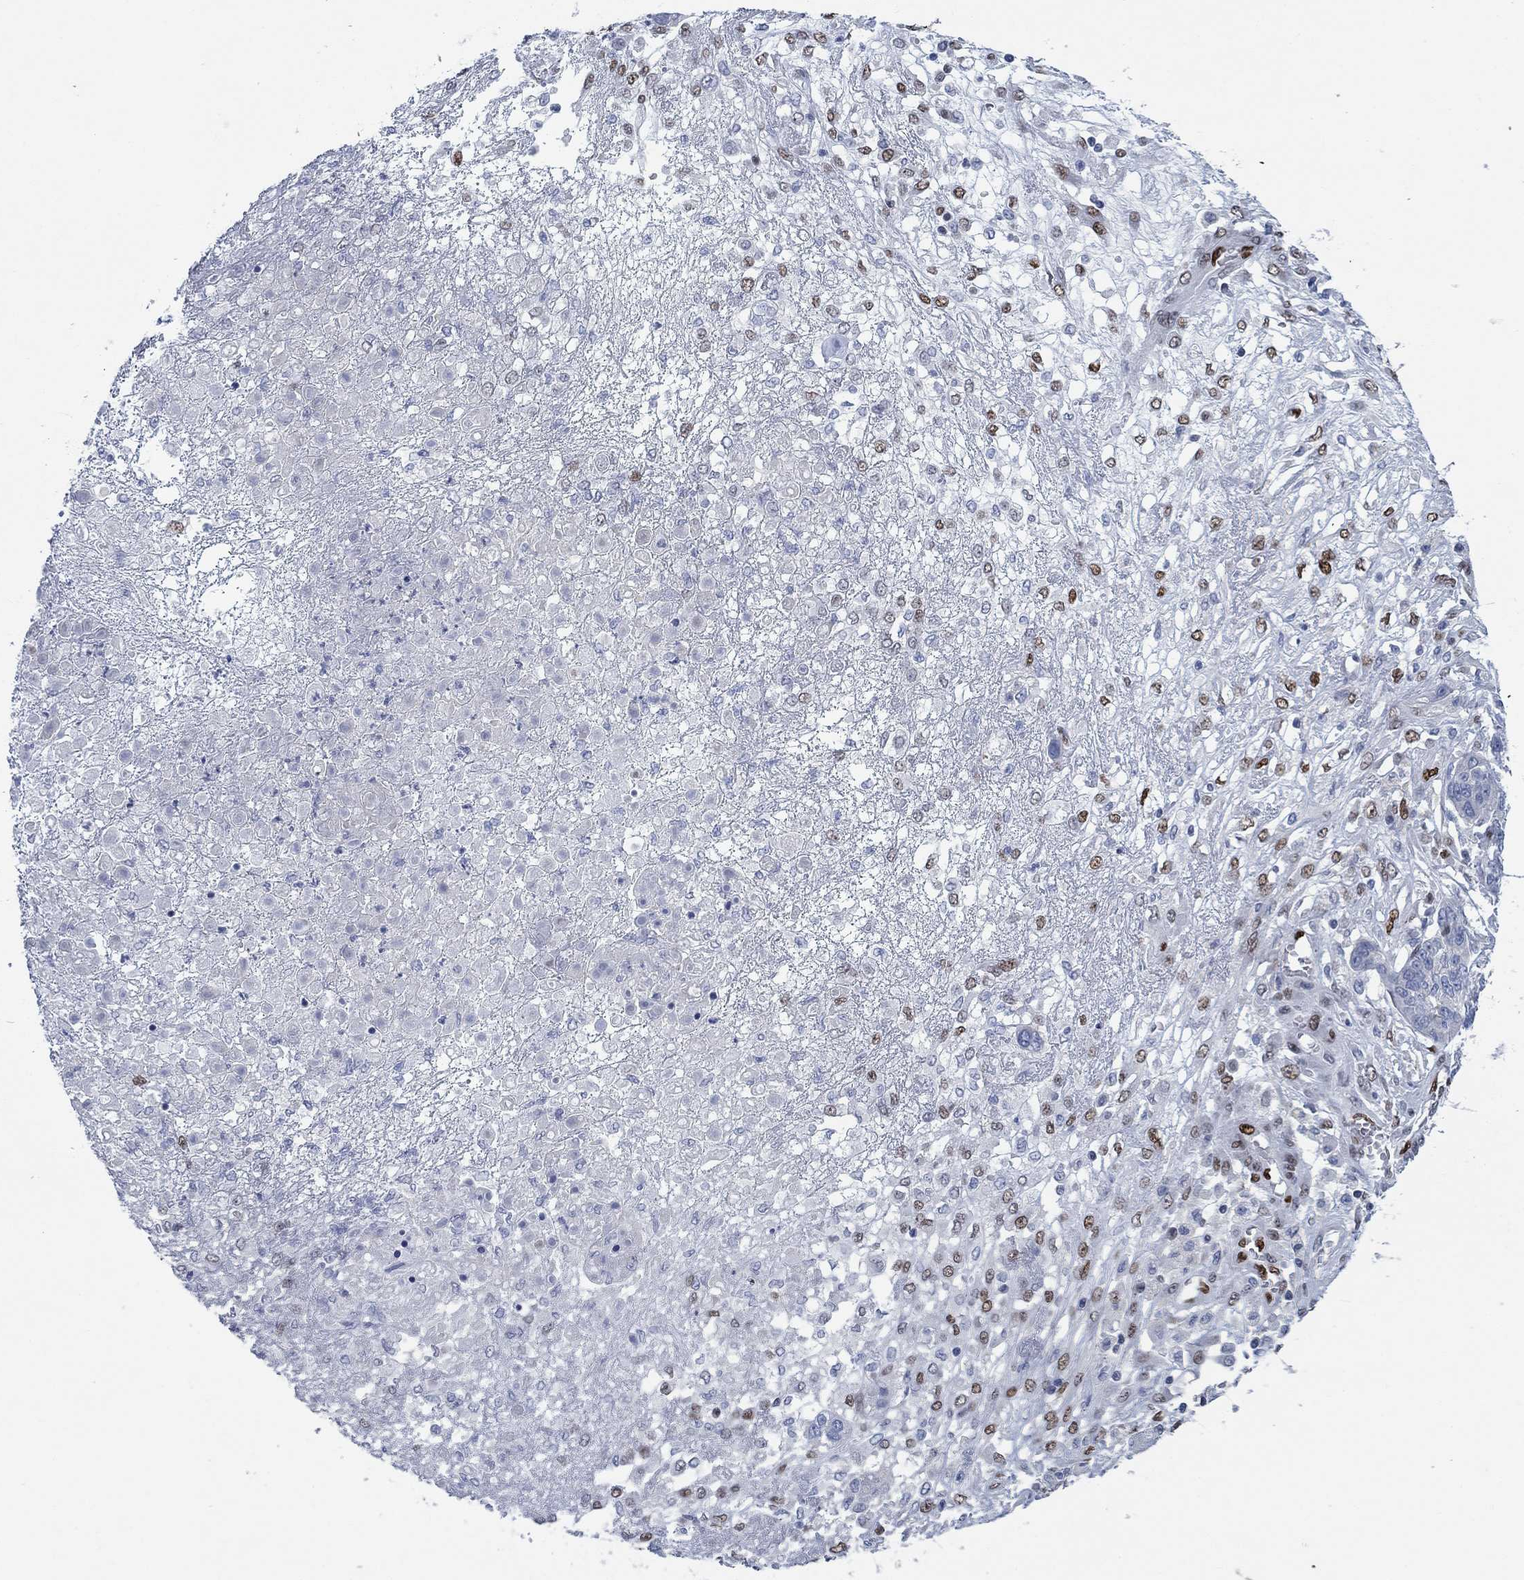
{"staining": {"intensity": "negative", "quantity": "none", "location": "none"}, "tissue": "ovarian cancer", "cell_type": "Tumor cells", "image_type": "cancer", "snomed": [{"axis": "morphology", "description": "Cystadenocarcinoma, serous, NOS"}, {"axis": "topography", "description": "Ovary"}], "caption": "A micrograph of human ovarian cancer is negative for staining in tumor cells.", "gene": "ZEB1", "patient": {"sex": "female", "age": 67}}